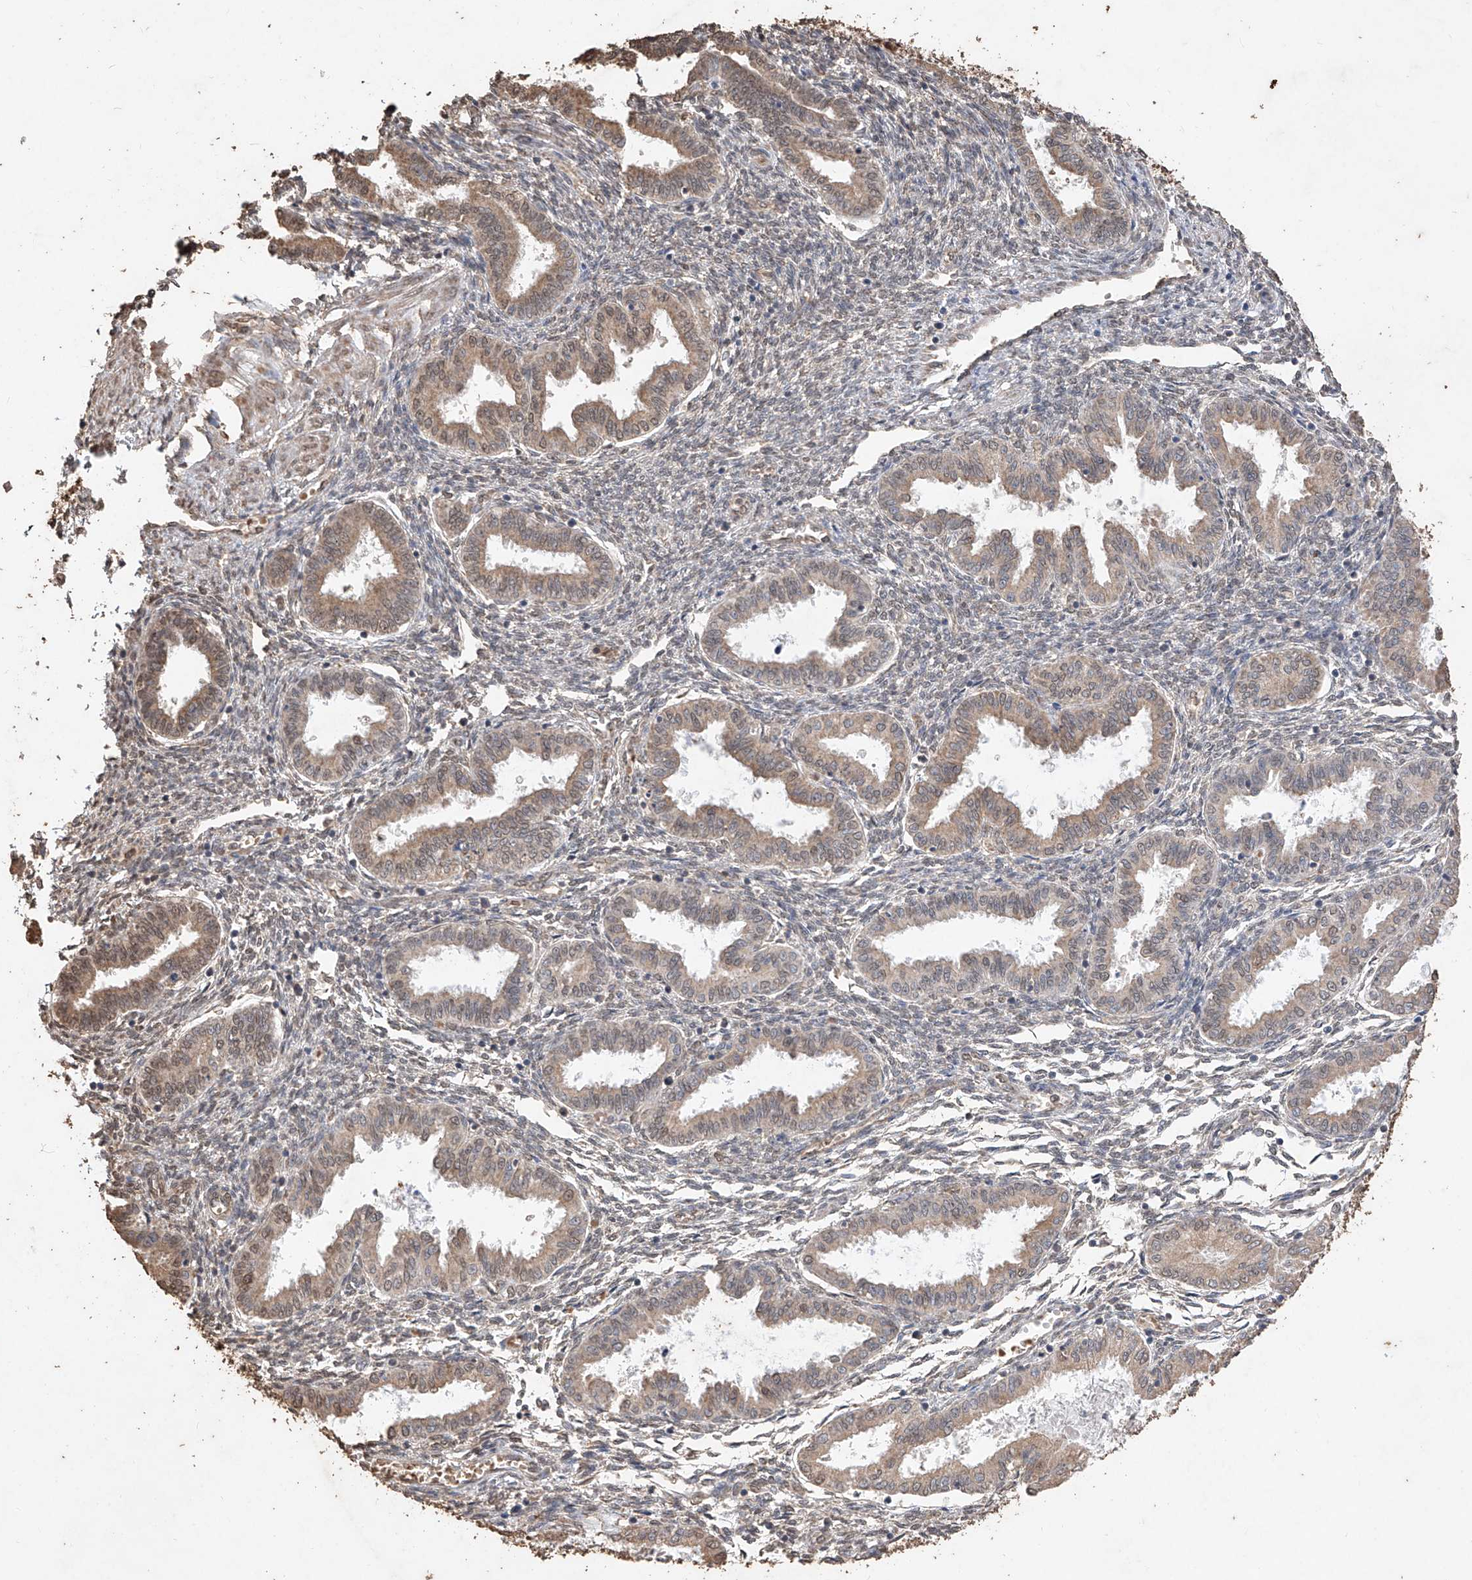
{"staining": {"intensity": "weak", "quantity": "<25%", "location": "cytoplasmic/membranous"}, "tissue": "endometrium", "cell_type": "Cells in endometrial stroma", "image_type": "normal", "snomed": [{"axis": "morphology", "description": "Normal tissue, NOS"}, {"axis": "topography", "description": "Endometrium"}], "caption": "High power microscopy histopathology image of an immunohistochemistry photomicrograph of benign endometrium, revealing no significant staining in cells in endometrial stroma. (DAB (3,3'-diaminobenzidine) immunohistochemistry (IHC) visualized using brightfield microscopy, high magnification).", "gene": "ELOVL1", "patient": {"sex": "female", "age": 33}}